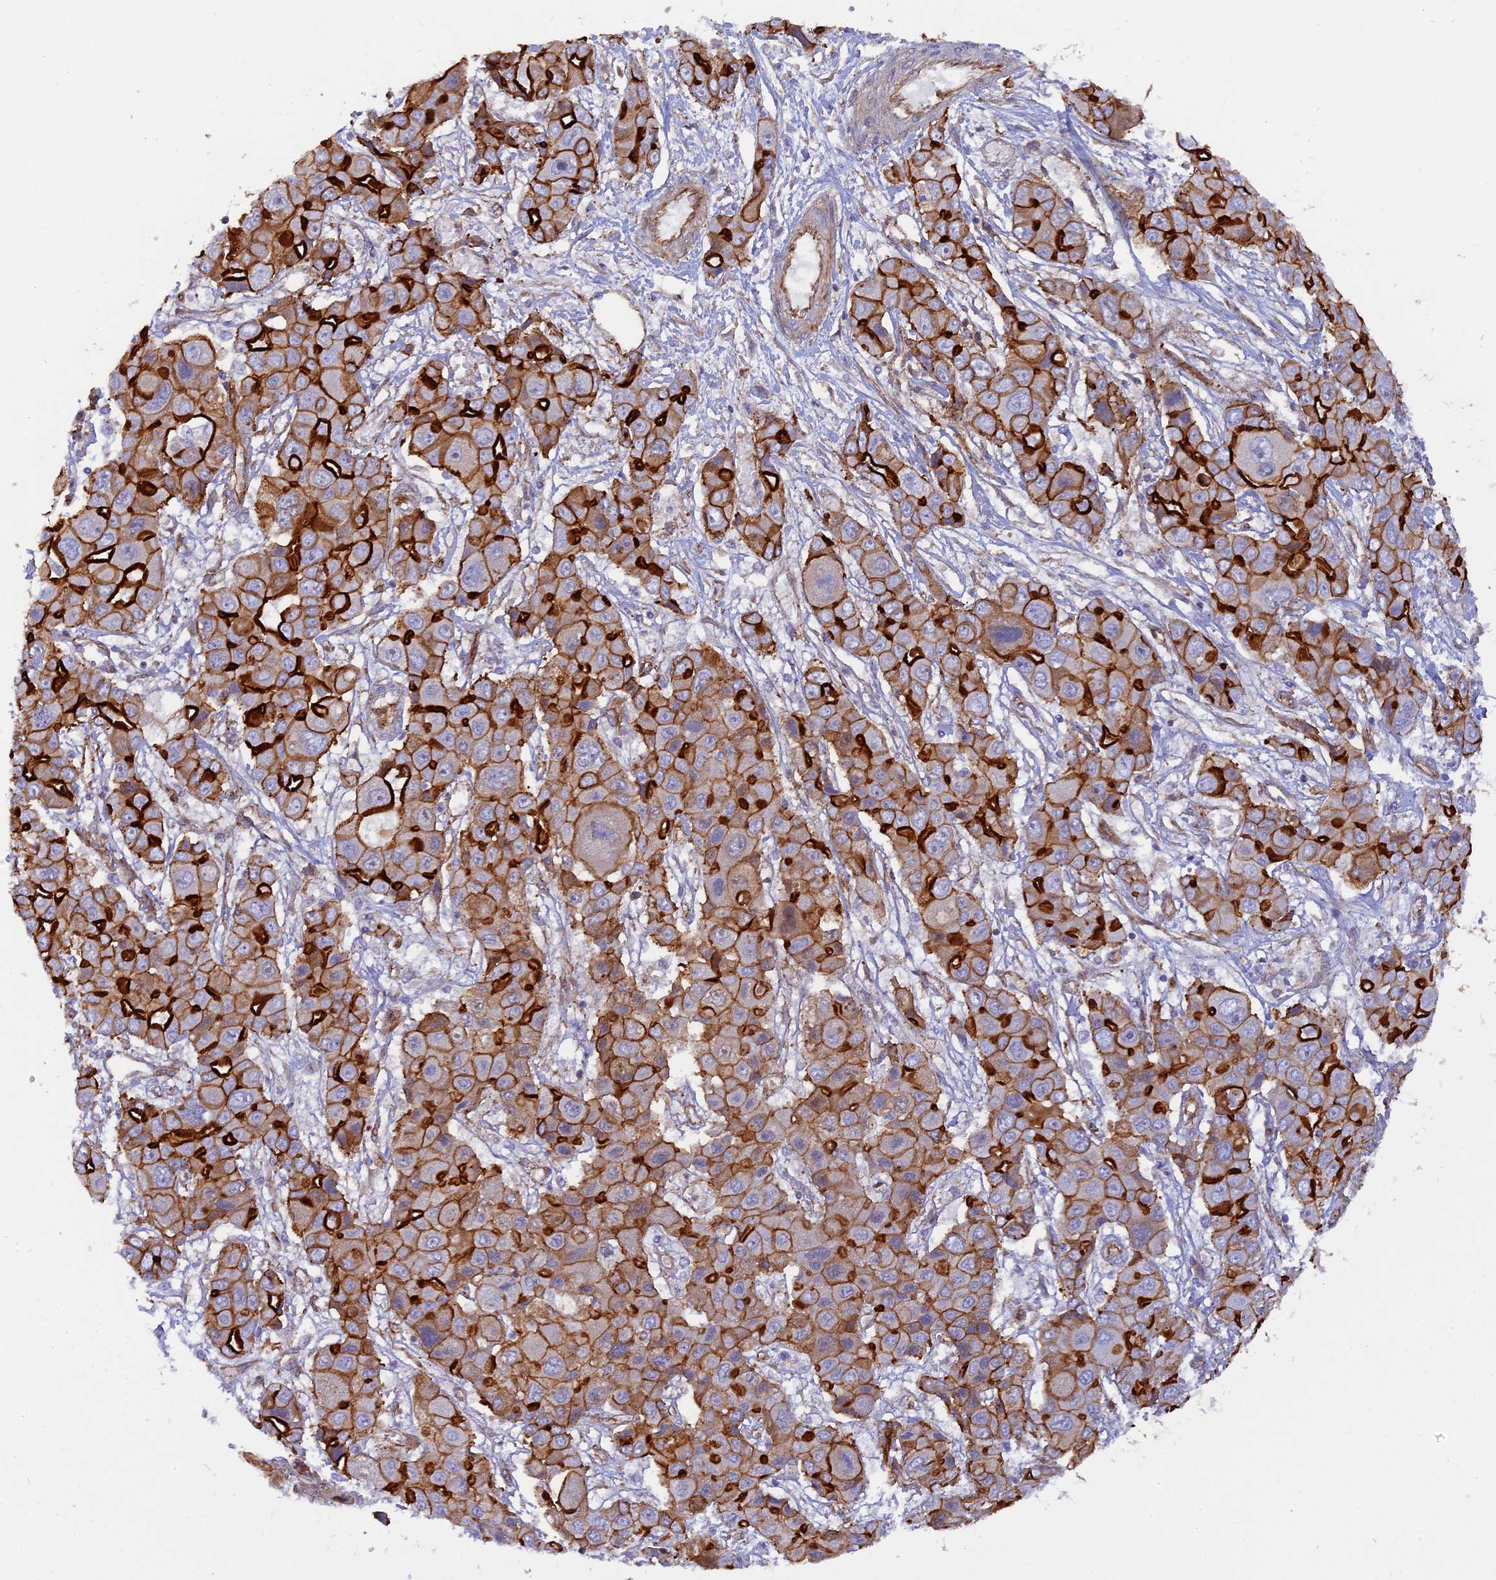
{"staining": {"intensity": "strong", "quantity": ">75%", "location": "cytoplasmic/membranous"}, "tissue": "liver cancer", "cell_type": "Tumor cells", "image_type": "cancer", "snomed": [{"axis": "morphology", "description": "Cholangiocarcinoma"}, {"axis": "topography", "description": "Liver"}], "caption": "Immunohistochemical staining of human liver cancer exhibits strong cytoplasmic/membranous protein staining in about >75% of tumor cells. The staining was performed using DAB to visualize the protein expression in brown, while the nuclei were stained in blue with hematoxylin (Magnification: 20x).", "gene": "CNBD2", "patient": {"sex": "male", "age": 67}}